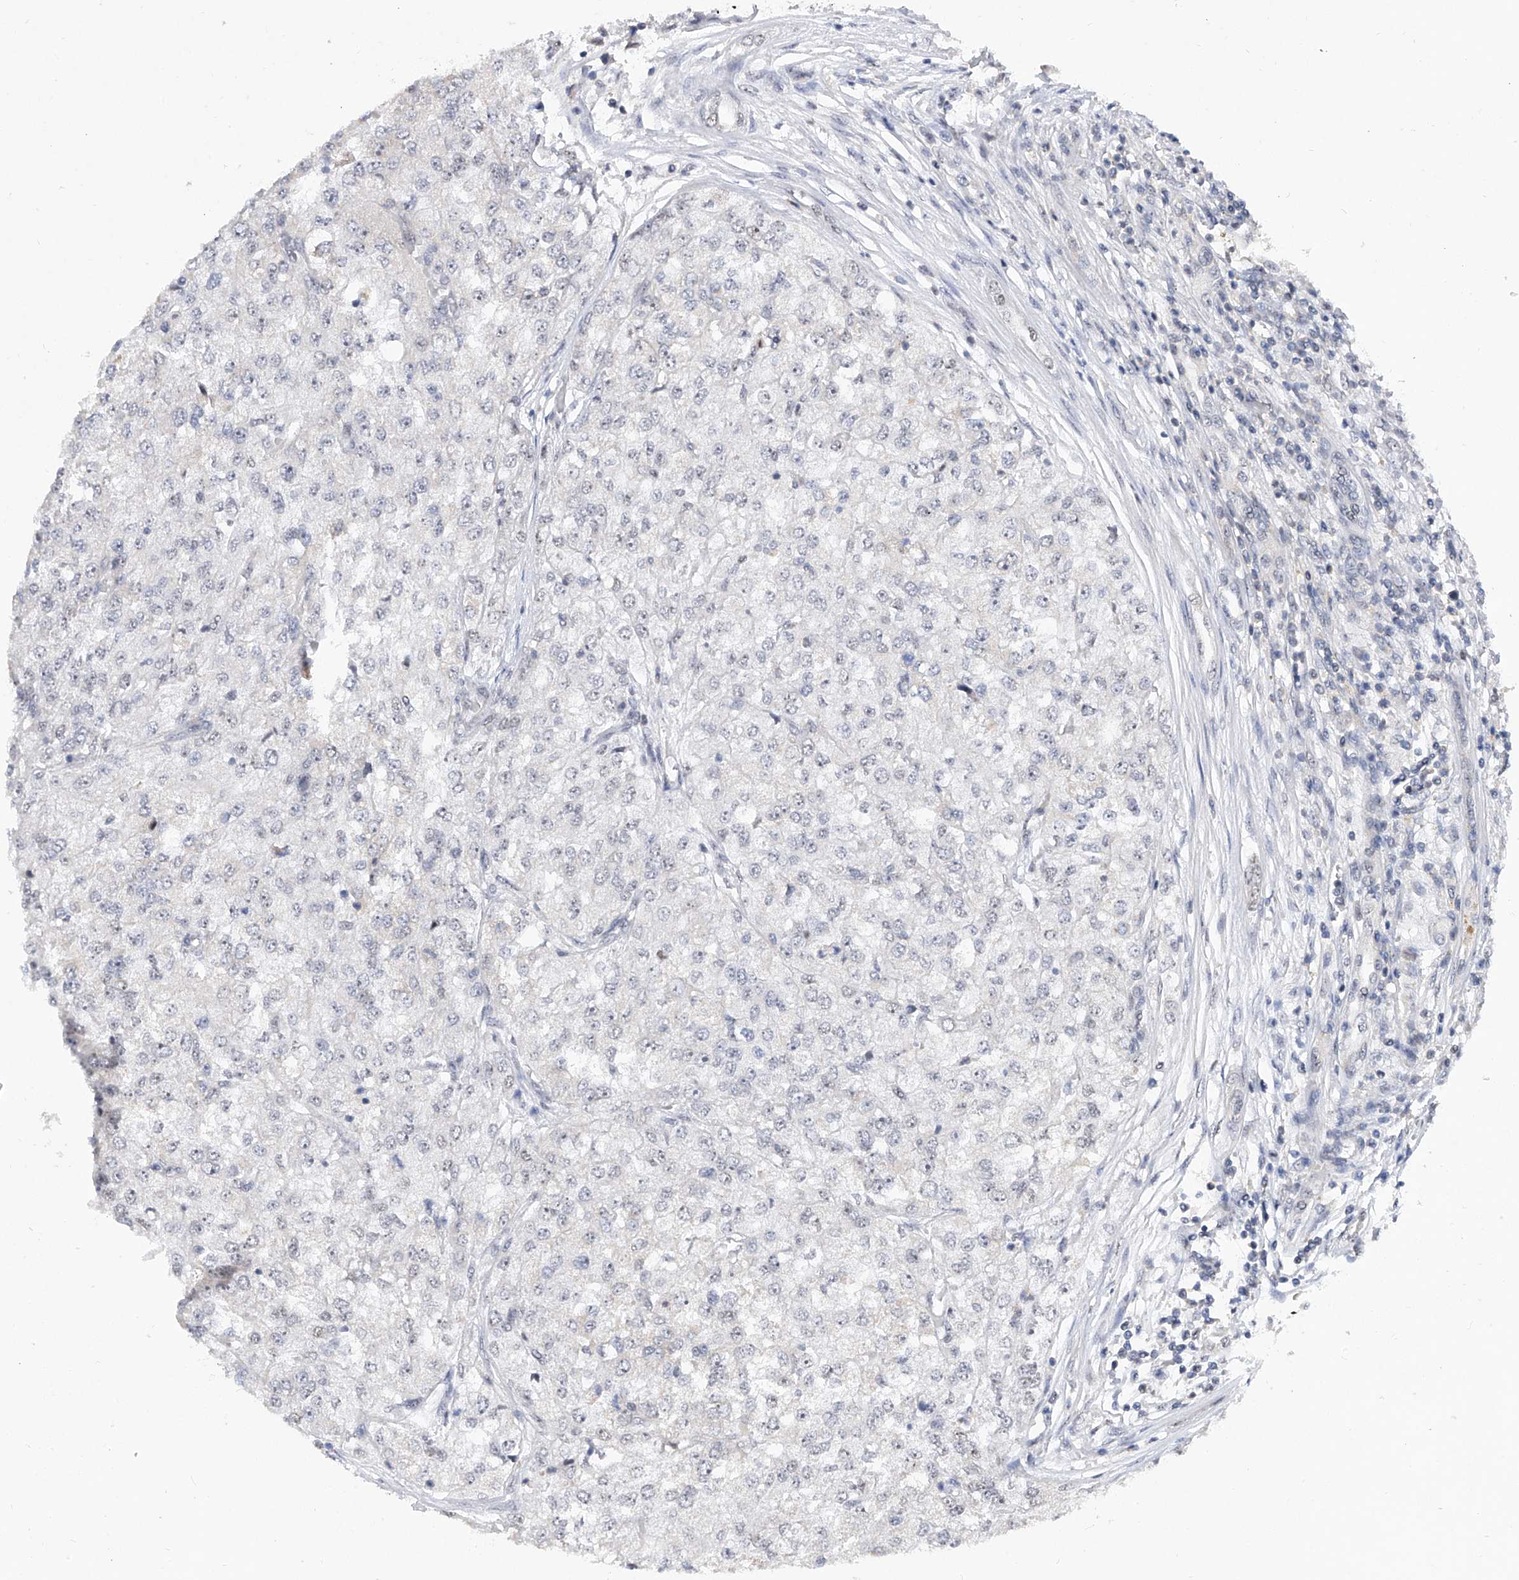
{"staining": {"intensity": "negative", "quantity": "none", "location": "none"}, "tissue": "renal cancer", "cell_type": "Tumor cells", "image_type": "cancer", "snomed": [{"axis": "morphology", "description": "Adenocarcinoma, NOS"}, {"axis": "topography", "description": "Kidney"}], "caption": "Tumor cells are negative for brown protein staining in renal adenocarcinoma.", "gene": "RAD54L", "patient": {"sex": "female", "age": 54}}